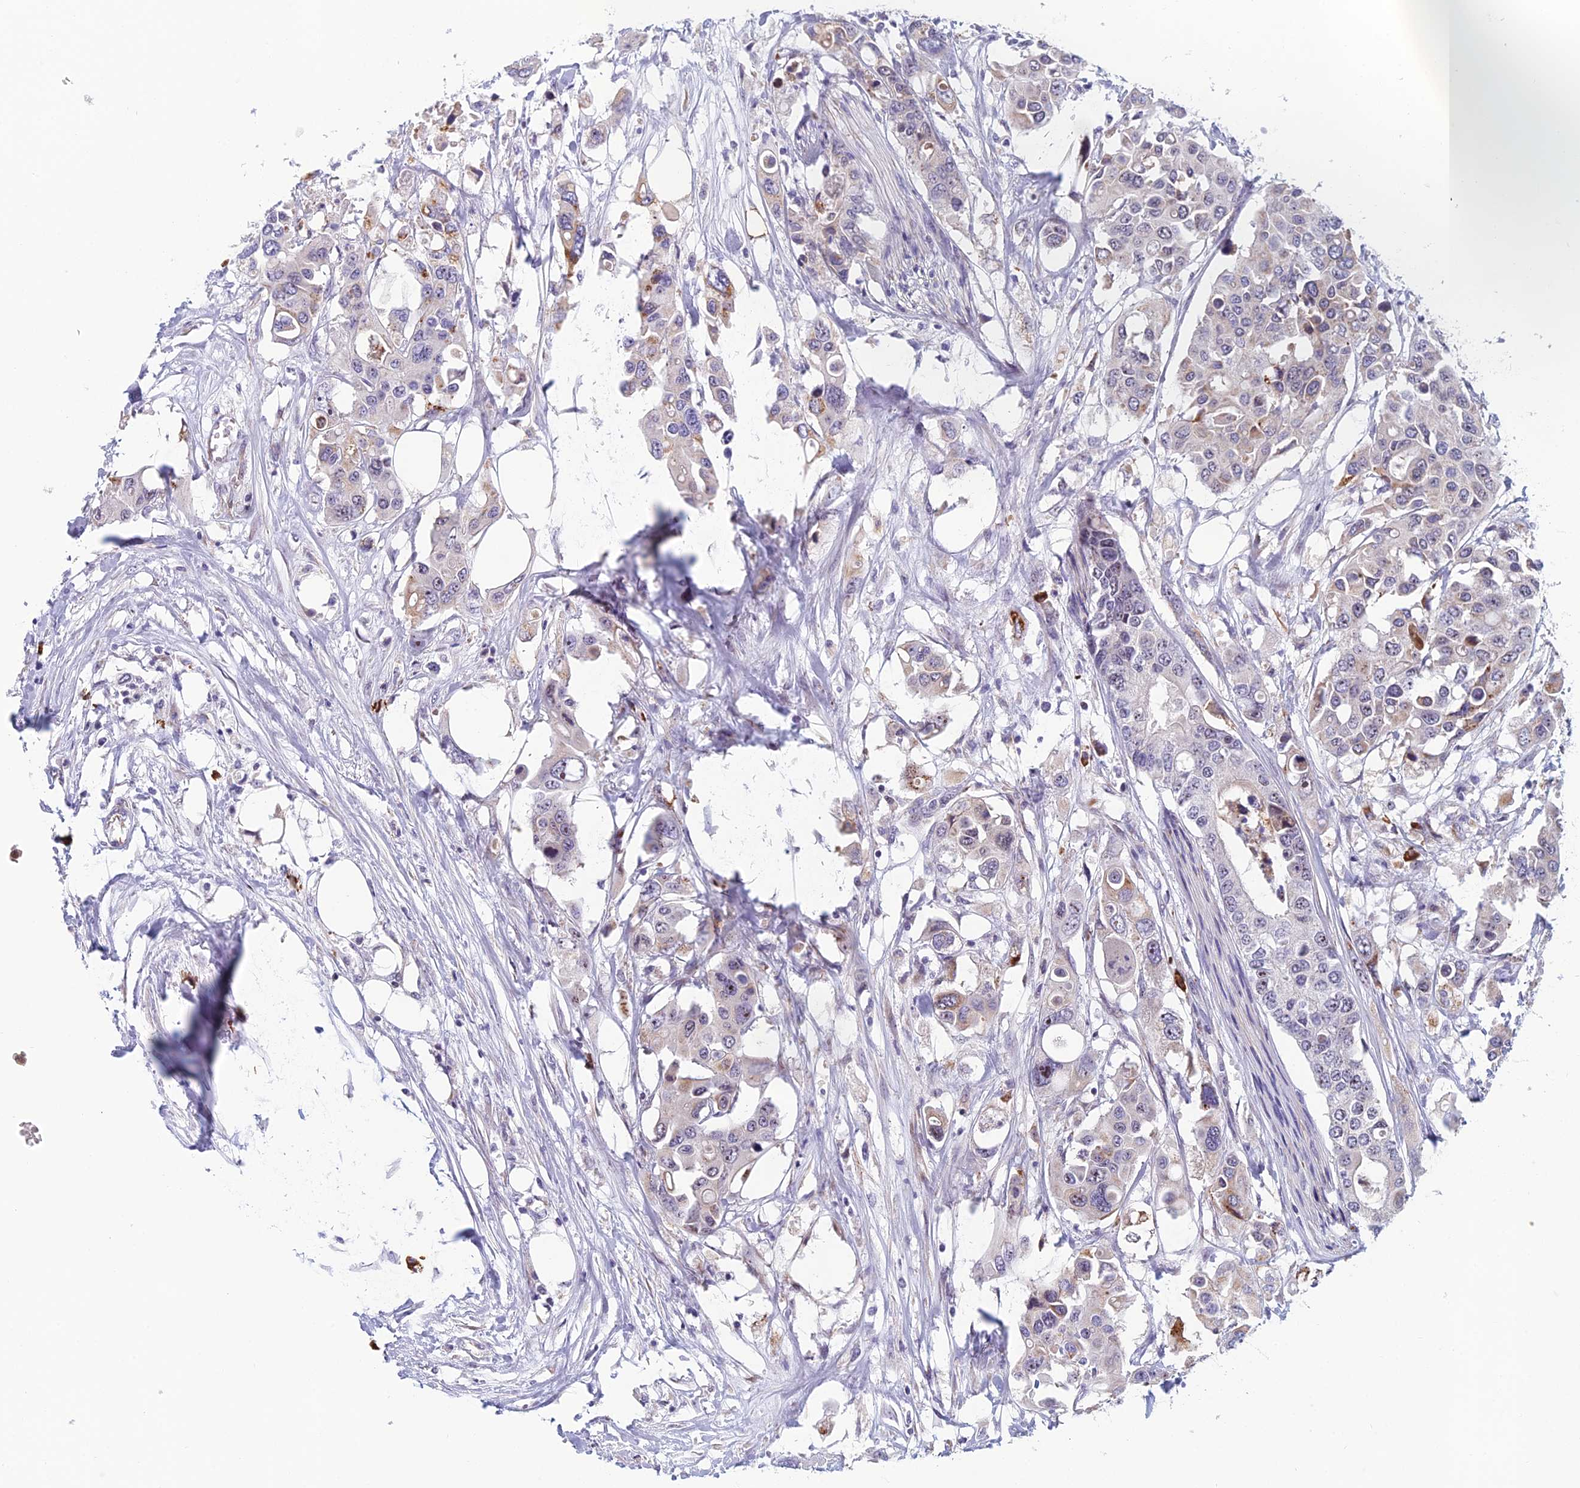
{"staining": {"intensity": "weak", "quantity": "<25%", "location": "cytoplasmic/membranous"}, "tissue": "colorectal cancer", "cell_type": "Tumor cells", "image_type": "cancer", "snomed": [{"axis": "morphology", "description": "Adenocarcinoma, NOS"}, {"axis": "topography", "description": "Colon"}], "caption": "Tumor cells are negative for protein expression in human adenocarcinoma (colorectal).", "gene": "NOC2L", "patient": {"sex": "male", "age": 77}}